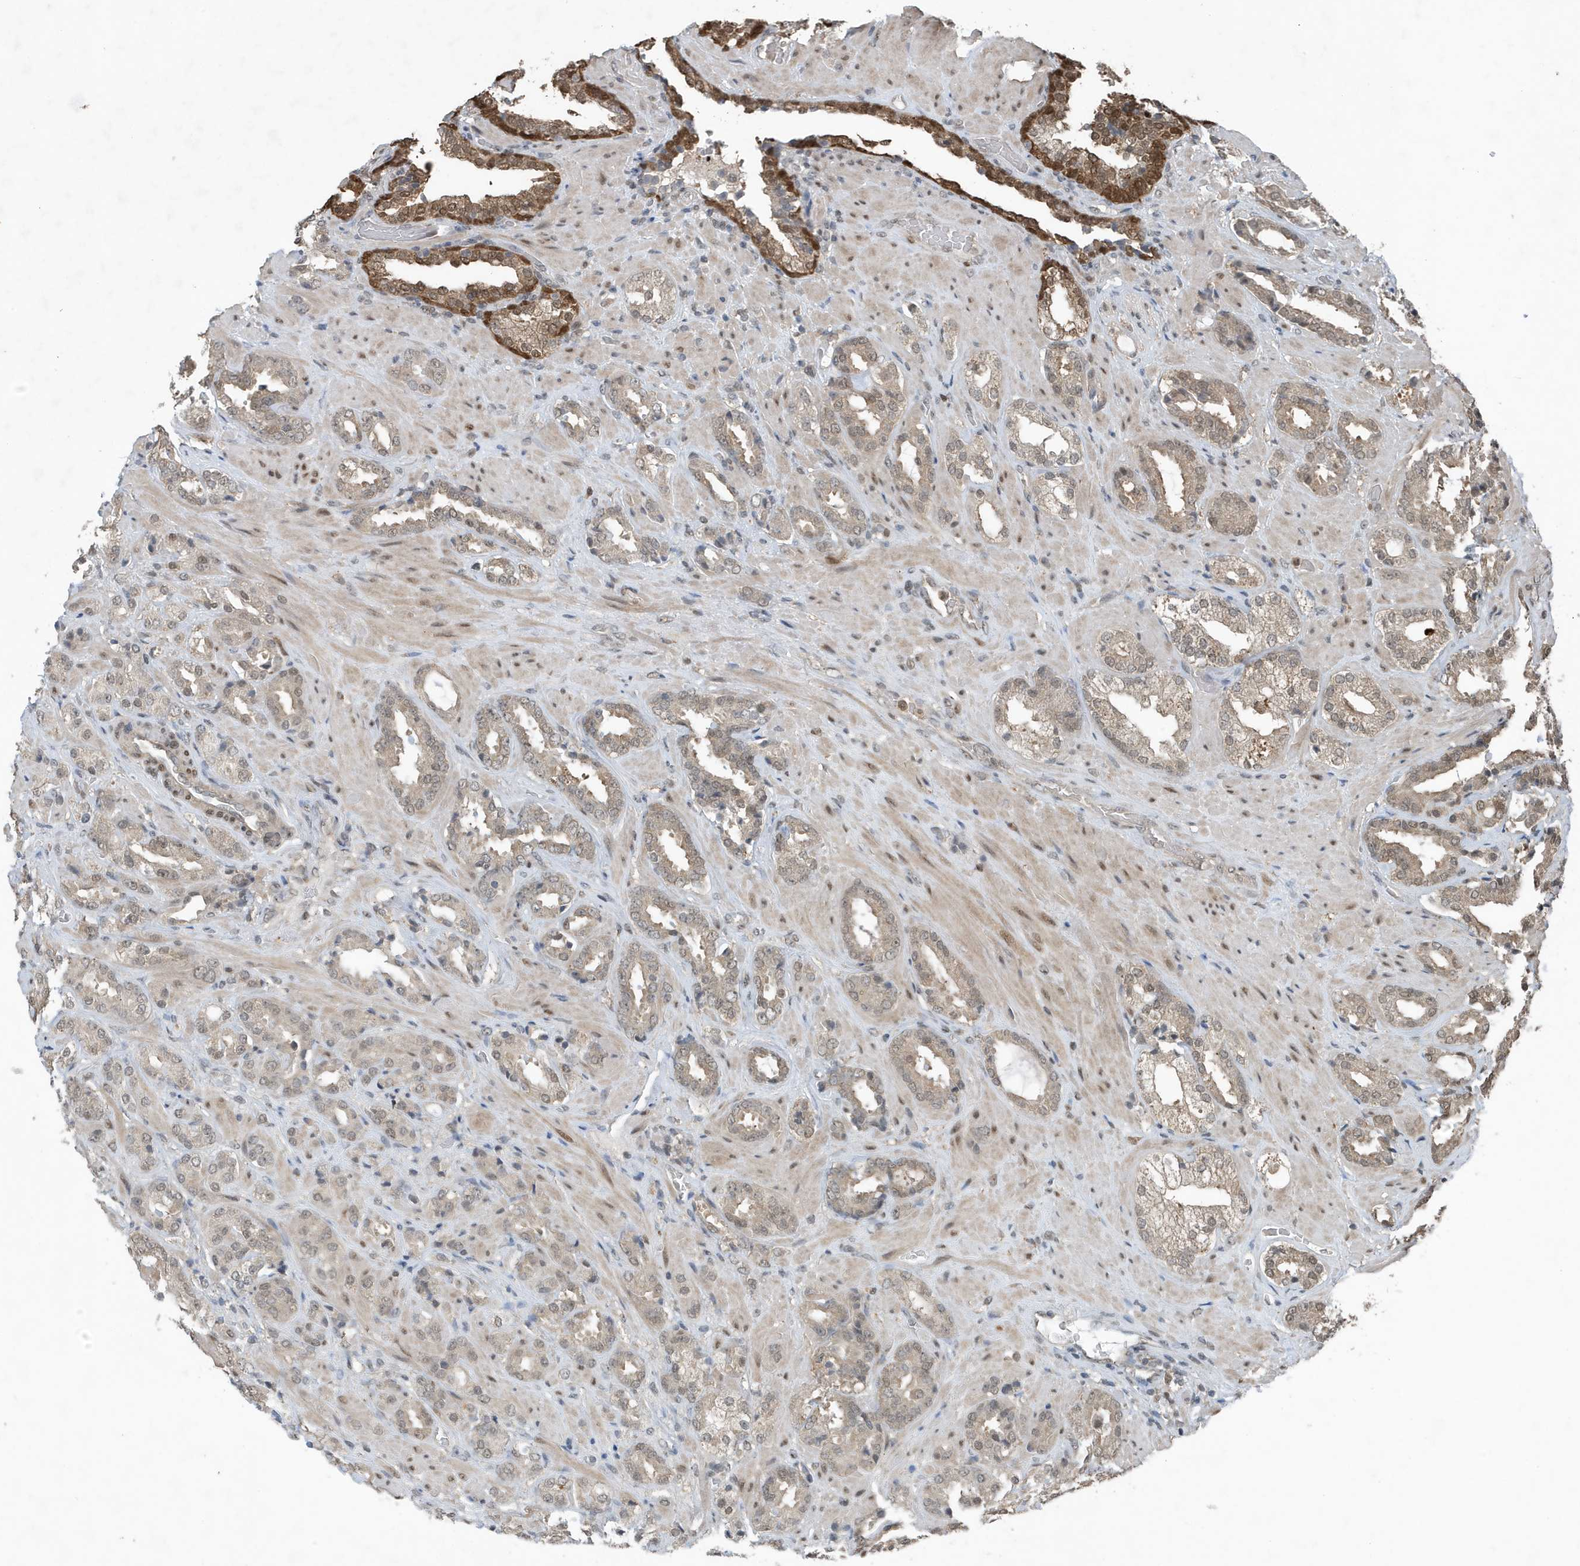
{"staining": {"intensity": "moderate", "quantity": ">75%", "location": "cytoplasmic/membranous,nuclear"}, "tissue": "prostate cancer", "cell_type": "Tumor cells", "image_type": "cancer", "snomed": [{"axis": "morphology", "description": "Adenocarcinoma, High grade"}, {"axis": "topography", "description": "Prostate"}], "caption": "Brown immunohistochemical staining in human high-grade adenocarcinoma (prostate) demonstrates moderate cytoplasmic/membranous and nuclear positivity in approximately >75% of tumor cells.", "gene": "HSPA1A", "patient": {"sex": "male", "age": 64}}